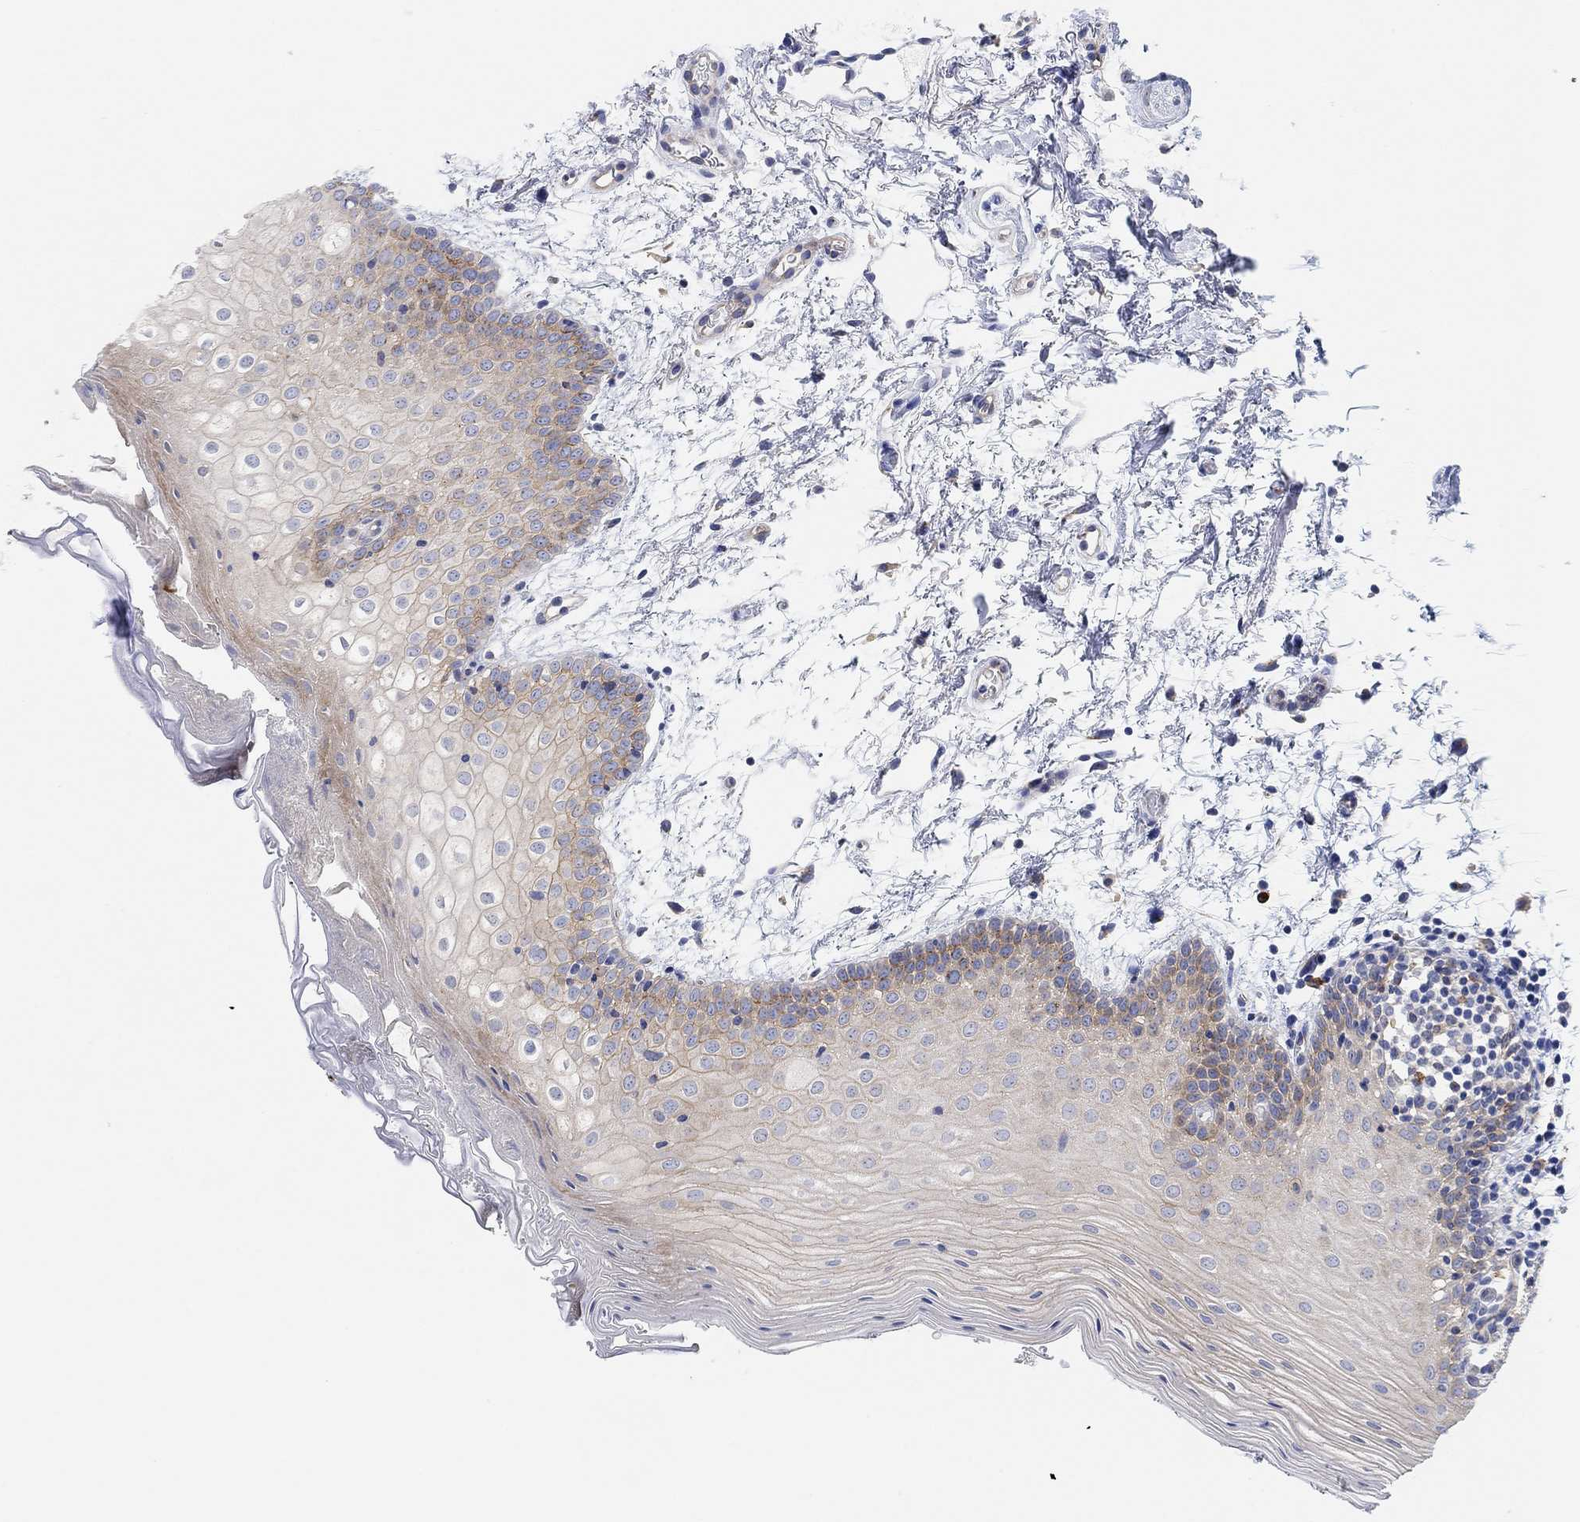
{"staining": {"intensity": "moderate", "quantity": "<25%", "location": "cytoplasmic/membranous"}, "tissue": "oral mucosa", "cell_type": "Squamous epithelial cells", "image_type": "normal", "snomed": [{"axis": "morphology", "description": "Normal tissue, NOS"}, {"axis": "topography", "description": "Oral tissue"}, {"axis": "topography", "description": "Tounge, NOS"}], "caption": "Immunohistochemistry (IHC) micrograph of unremarkable oral mucosa: human oral mucosa stained using IHC exhibits low levels of moderate protein expression localized specifically in the cytoplasmic/membranous of squamous epithelial cells, appearing as a cytoplasmic/membranous brown color.", "gene": "RGS1", "patient": {"sex": "female", "age": 86}}